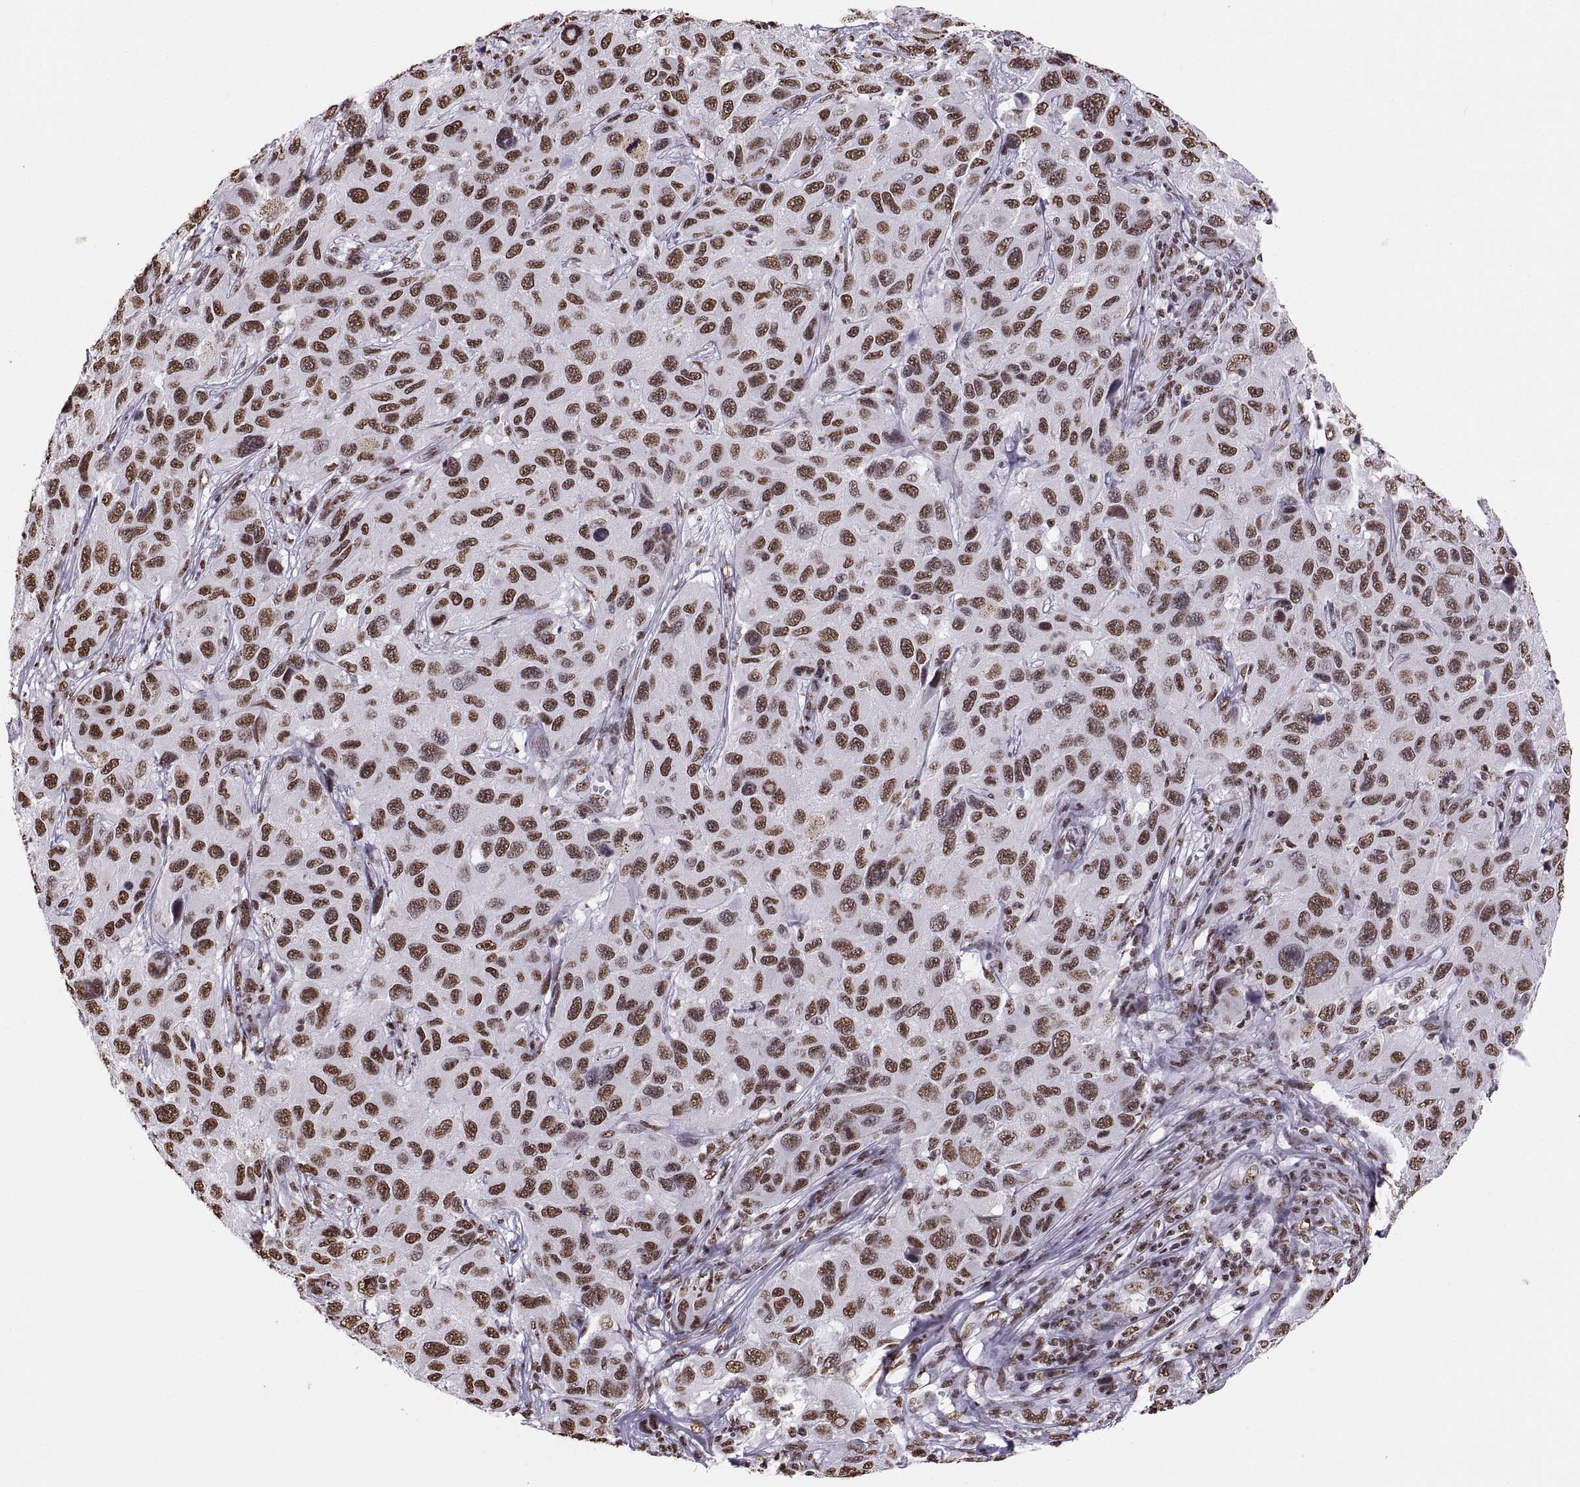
{"staining": {"intensity": "moderate", "quantity": ">75%", "location": "nuclear"}, "tissue": "melanoma", "cell_type": "Tumor cells", "image_type": "cancer", "snomed": [{"axis": "morphology", "description": "Malignant melanoma, NOS"}, {"axis": "topography", "description": "Skin"}], "caption": "Human melanoma stained for a protein (brown) exhibits moderate nuclear positive staining in approximately >75% of tumor cells.", "gene": "SNAI1", "patient": {"sex": "male", "age": 53}}